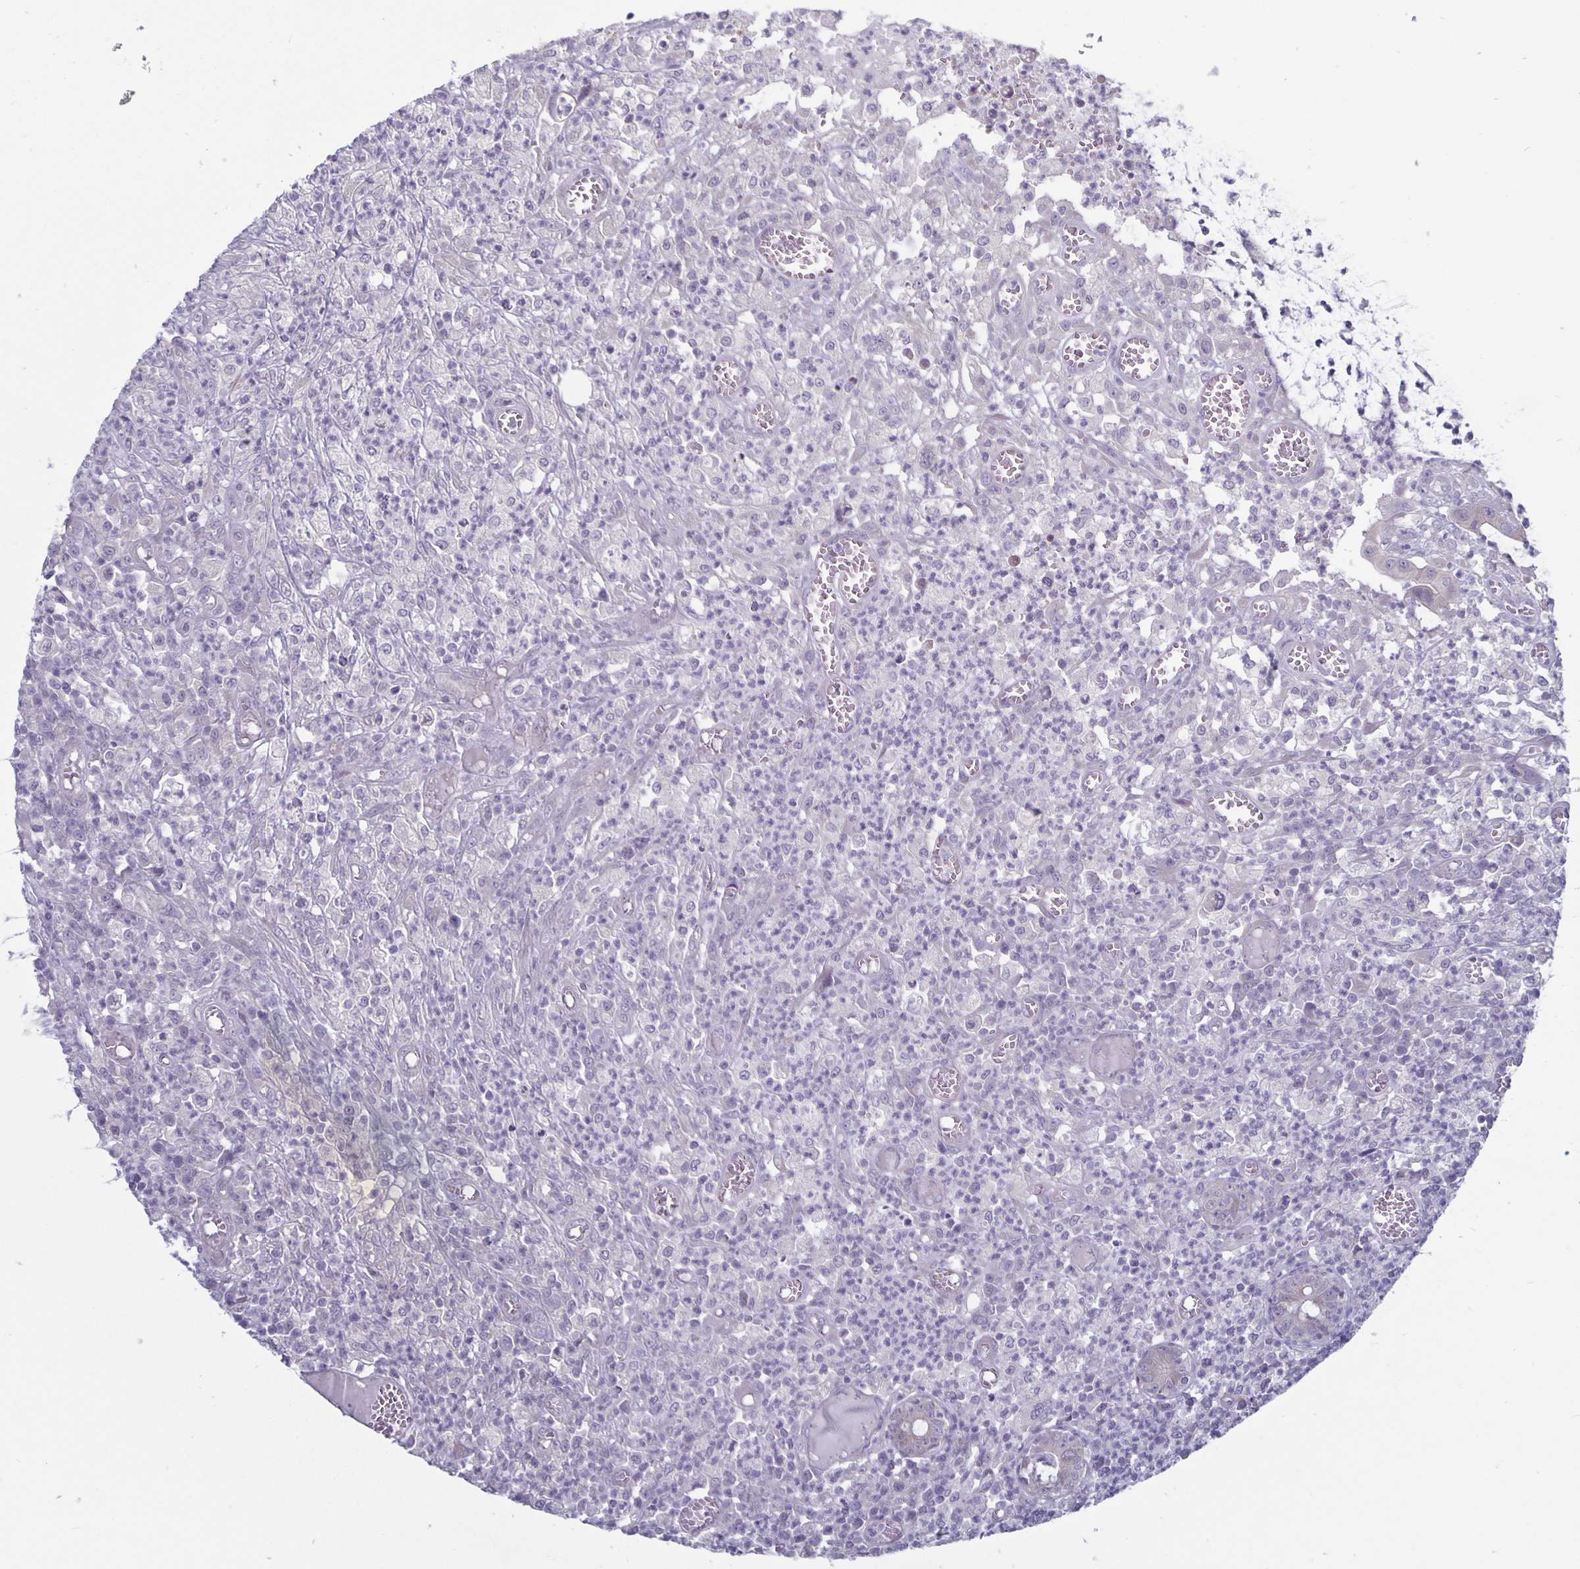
{"staining": {"intensity": "negative", "quantity": "none", "location": "none"}, "tissue": "colorectal cancer", "cell_type": "Tumor cells", "image_type": "cancer", "snomed": [{"axis": "morphology", "description": "Normal tissue, NOS"}, {"axis": "morphology", "description": "Adenocarcinoma, NOS"}, {"axis": "topography", "description": "Colon"}], "caption": "Image shows no protein expression in tumor cells of colorectal adenocarcinoma tissue.", "gene": "PLCB3", "patient": {"sex": "male", "age": 65}}